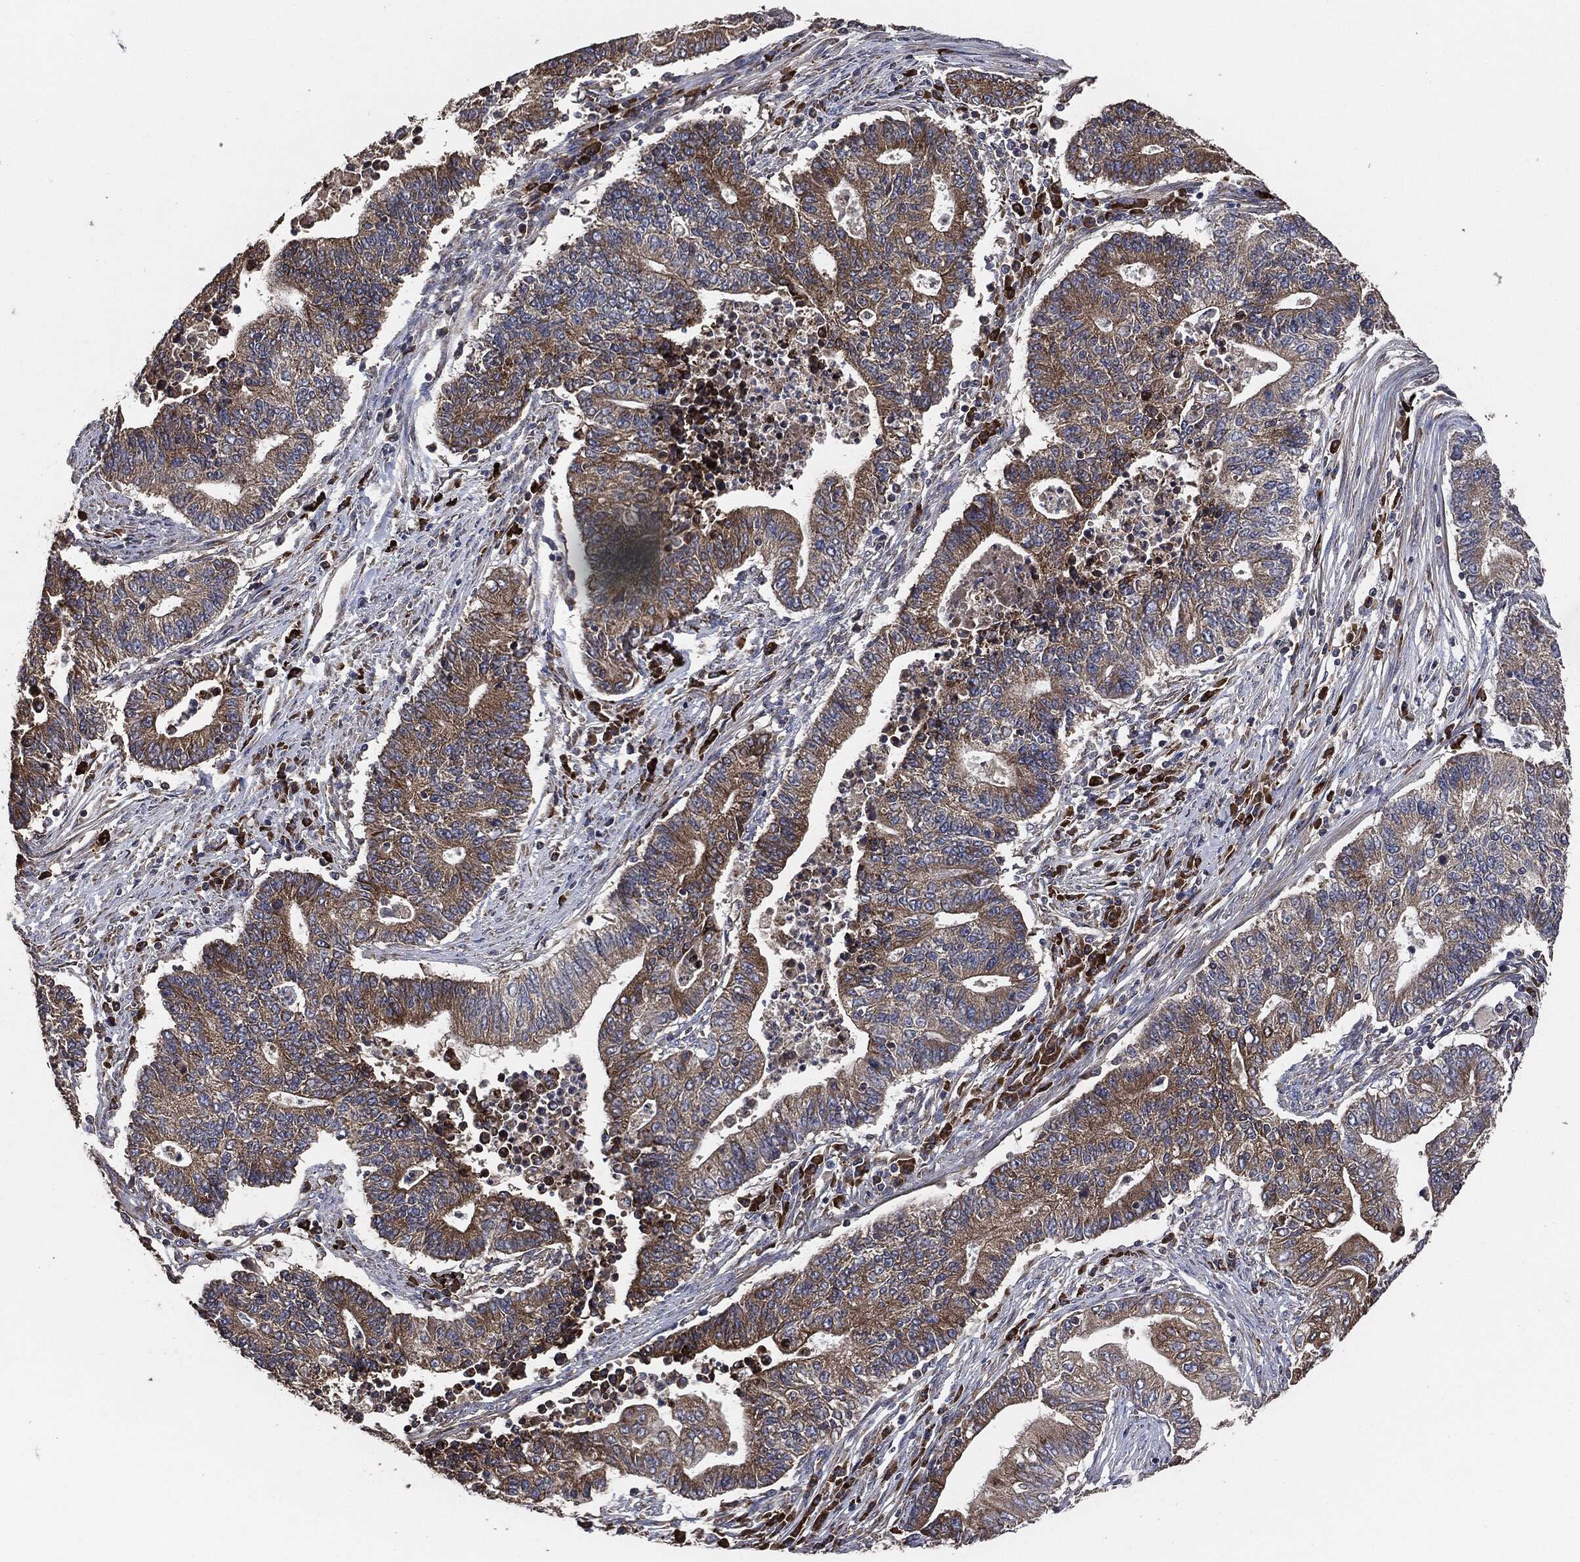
{"staining": {"intensity": "strong", "quantity": "25%-75%", "location": "cytoplasmic/membranous"}, "tissue": "endometrial cancer", "cell_type": "Tumor cells", "image_type": "cancer", "snomed": [{"axis": "morphology", "description": "Adenocarcinoma, NOS"}, {"axis": "topography", "description": "Uterus"}, {"axis": "topography", "description": "Endometrium"}], "caption": "Immunohistochemistry (DAB) staining of human adenocarcinoma (endometrial) demonstrates strong cytoplasmic/membranous protein positivity in about 25%-75% of tumor cells.", "gene": "STK3", "patient": {"sex": "female", "age": 54}}